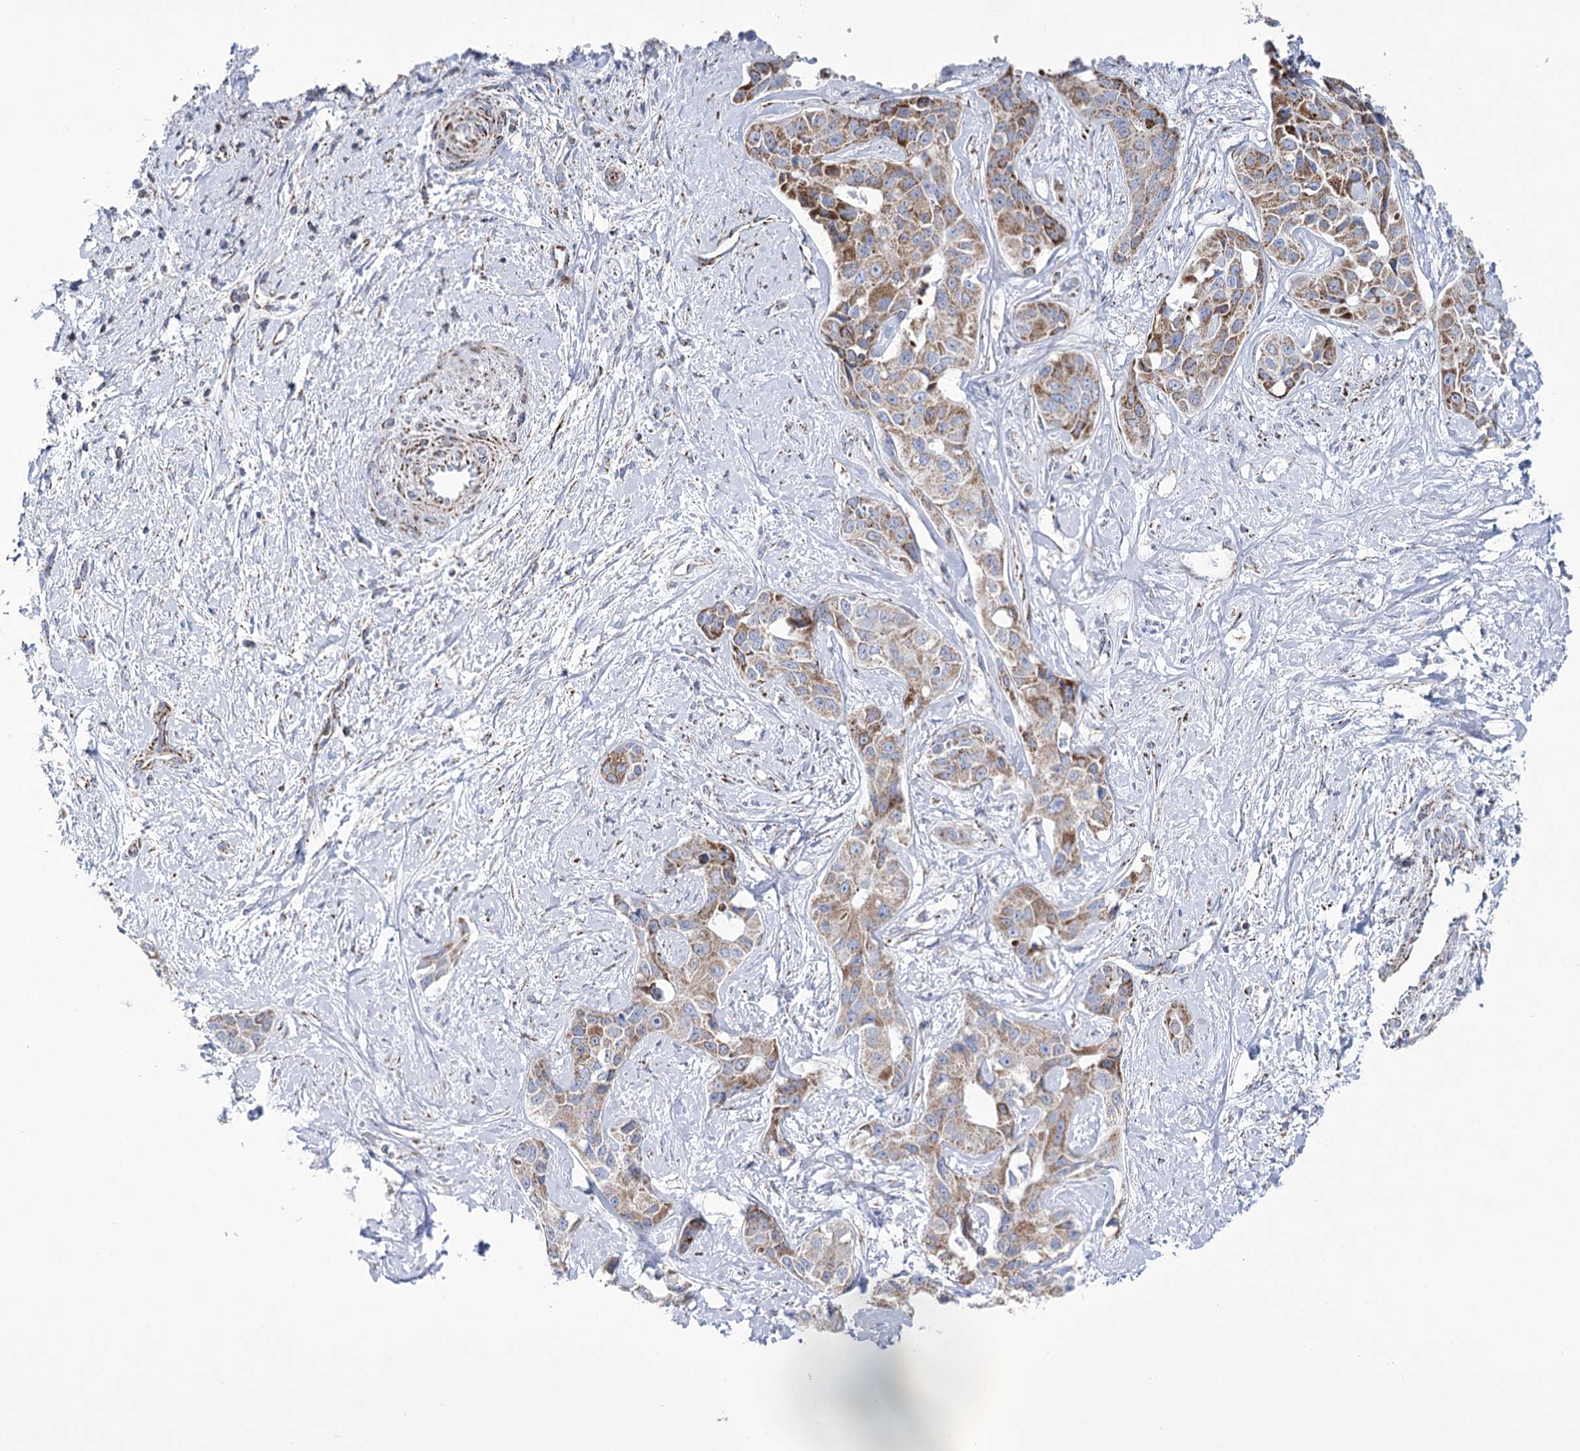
{"staining": {"intensity": "moderate", "quantity": ">75%", "location": "cytoplasmic/membranous"}, "tissue": "liver cancer", "cell_type": "Tumor cells", "image_type": "cancer", "snomed": [{"axis": "morphology", "description": "Cholangiocarcinoma"}, {"axis": "topography", "description": "Liver"}], "caption": "IHC (DAB) staining of human liver cholangiocarcinoma displays moderate cytoplasmic/membranous protein expression in approximately >75% of tumor cells.", "gene": "PDHB", "patient": {"sex": "male", "age": 59}}